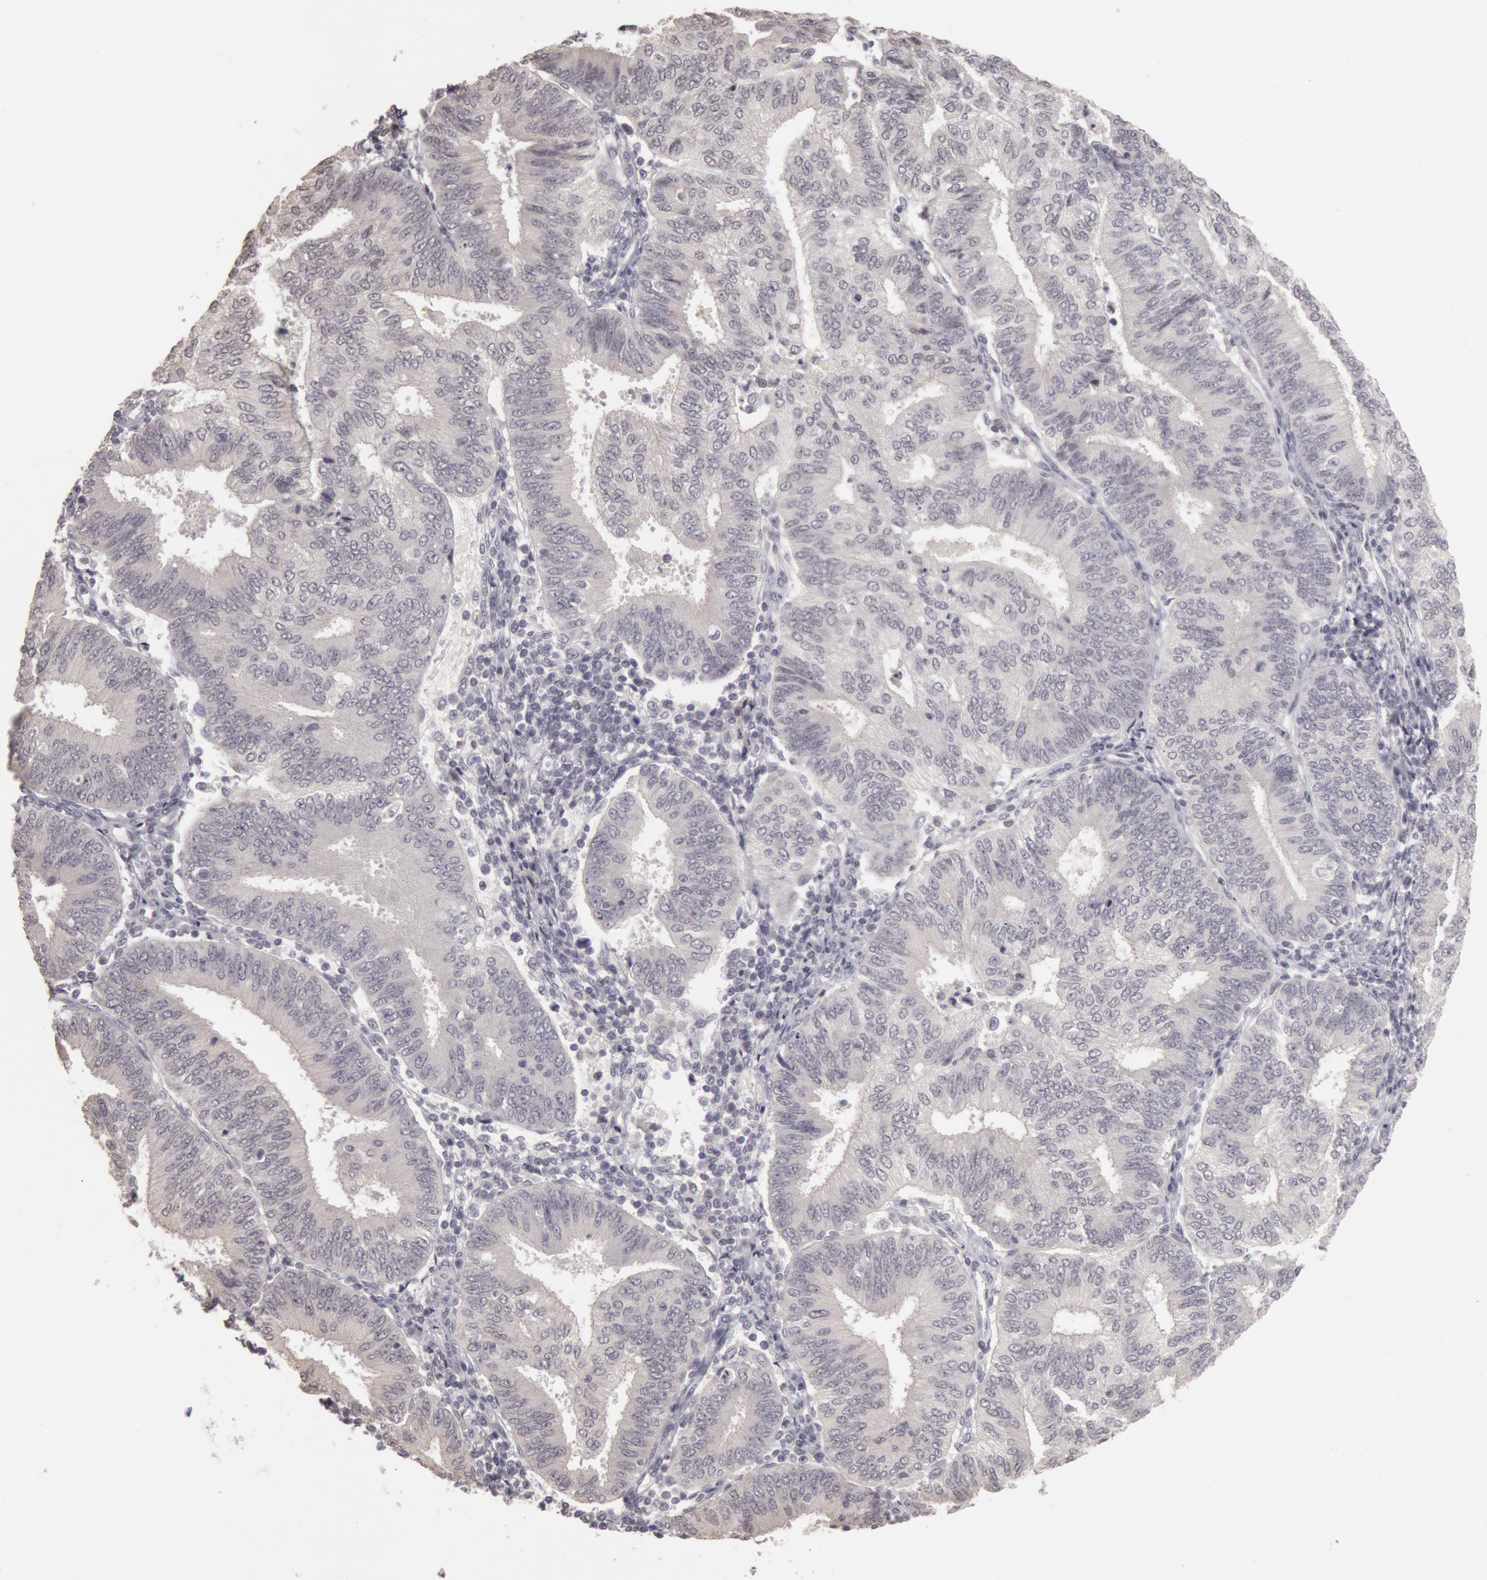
{"staining": {"intensity": "negative", "quantity": "none", "location": "none"}, "tissue": "endometrial cancer", "cell_type": "Tumor cells", "image_type": "cancer", "snomed": [{"axis": "morphology", "description": "Adenocarcinoma, NOS"}, {"axis": "topography", "description": "Endometrium"}], "caption": "Endometrial adenocarcinoma was stained to show a protein in brown. There is no significant expression in tumor cells. (DAB IHC with hematoxylin counter stain).", "gene": "RIMBP3C", "patient": {"sex": "female", "age": 55}}